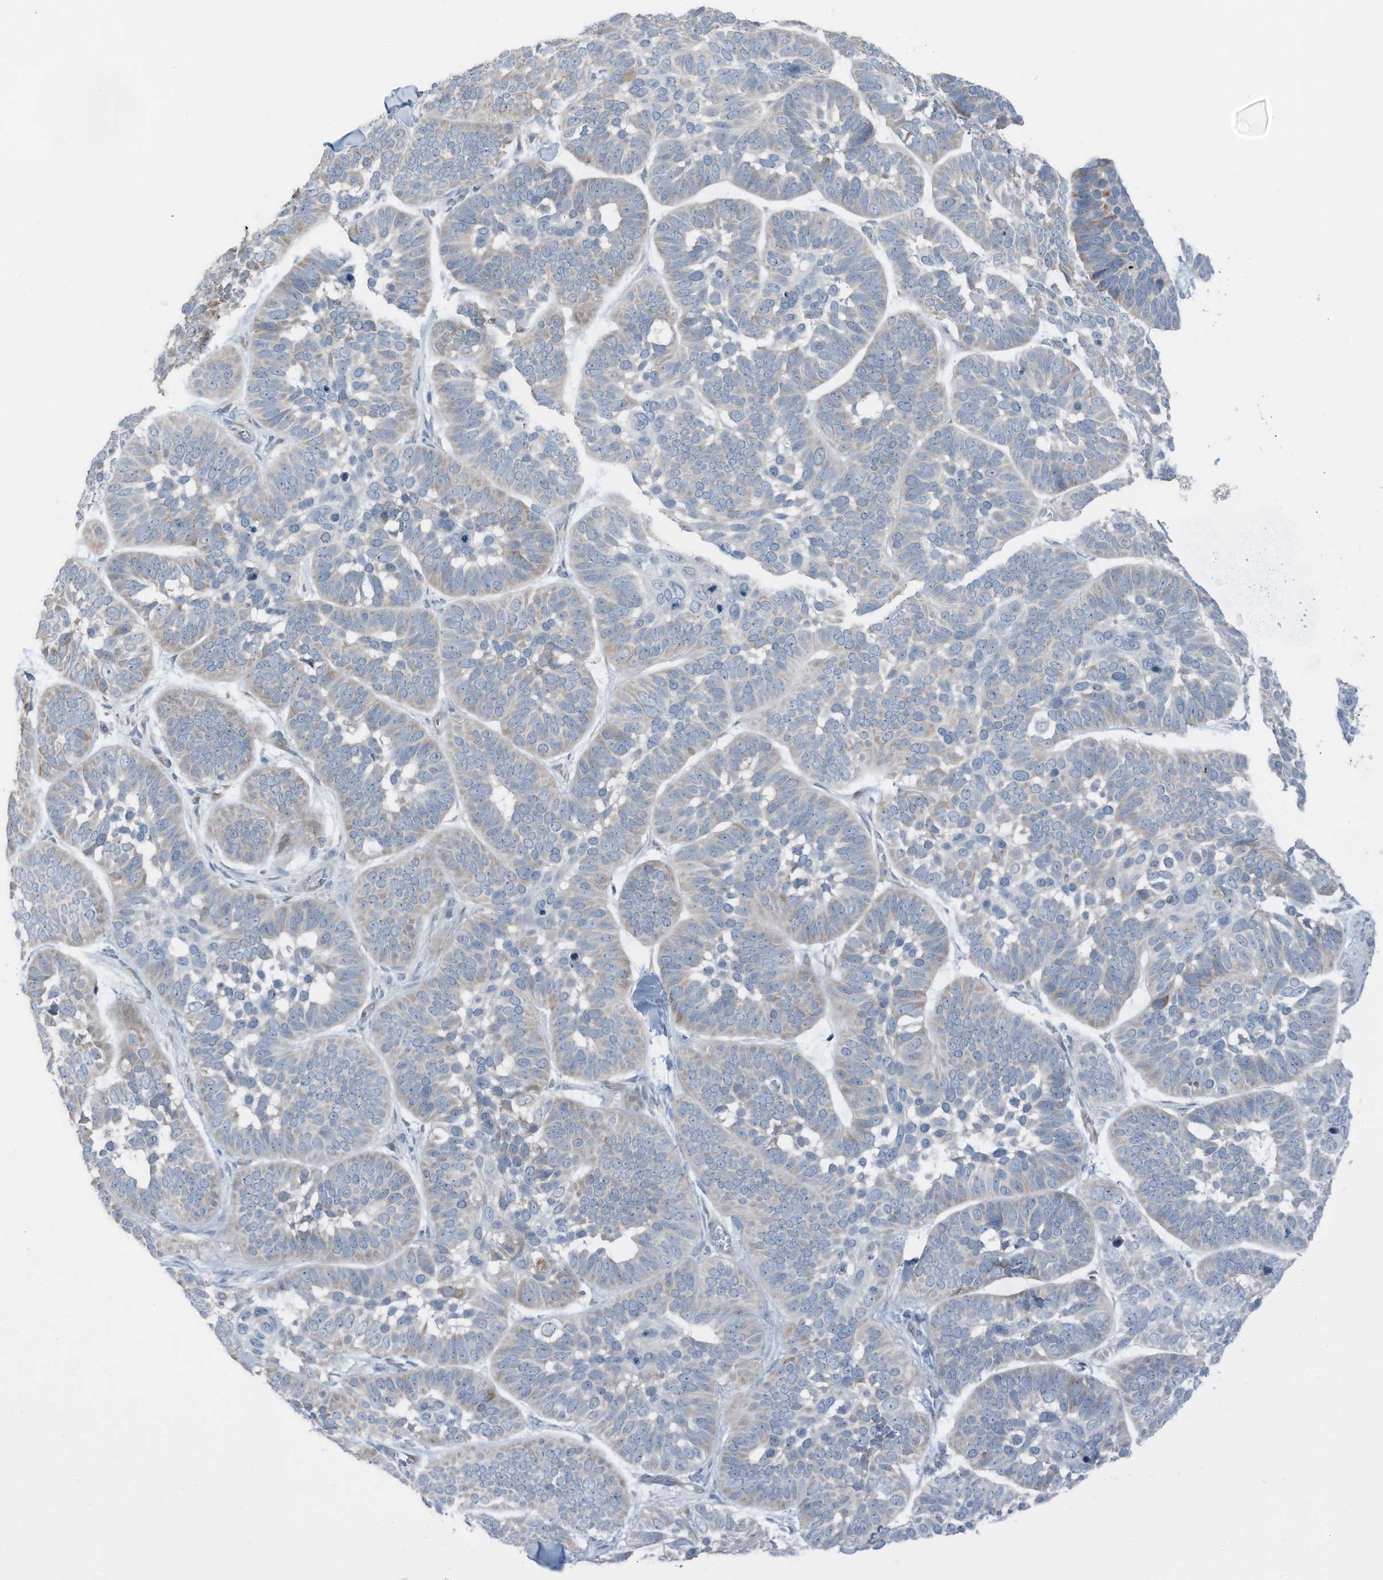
{"staining": {"intensity": "negative", "quantity": "none", "location": "none"}, "tissue": "skin cancer", "cell_type": "Tumor cells", "image_type": "cancer", "snomed": [{"axis": "morphology", "description": "Basal cell carcinoma"}, {"axis": "topography", "description": "Skin"}], "caption": "Tumor cells show no significant staining in skin cancer. (Brightfield microscopy of DAB (3,3'-diaminobenzidine) immunohistochemistry (IHC) at high magnification).", "gene": "ARHGEF33", "patient": {"sex": "male", "age": 62}}